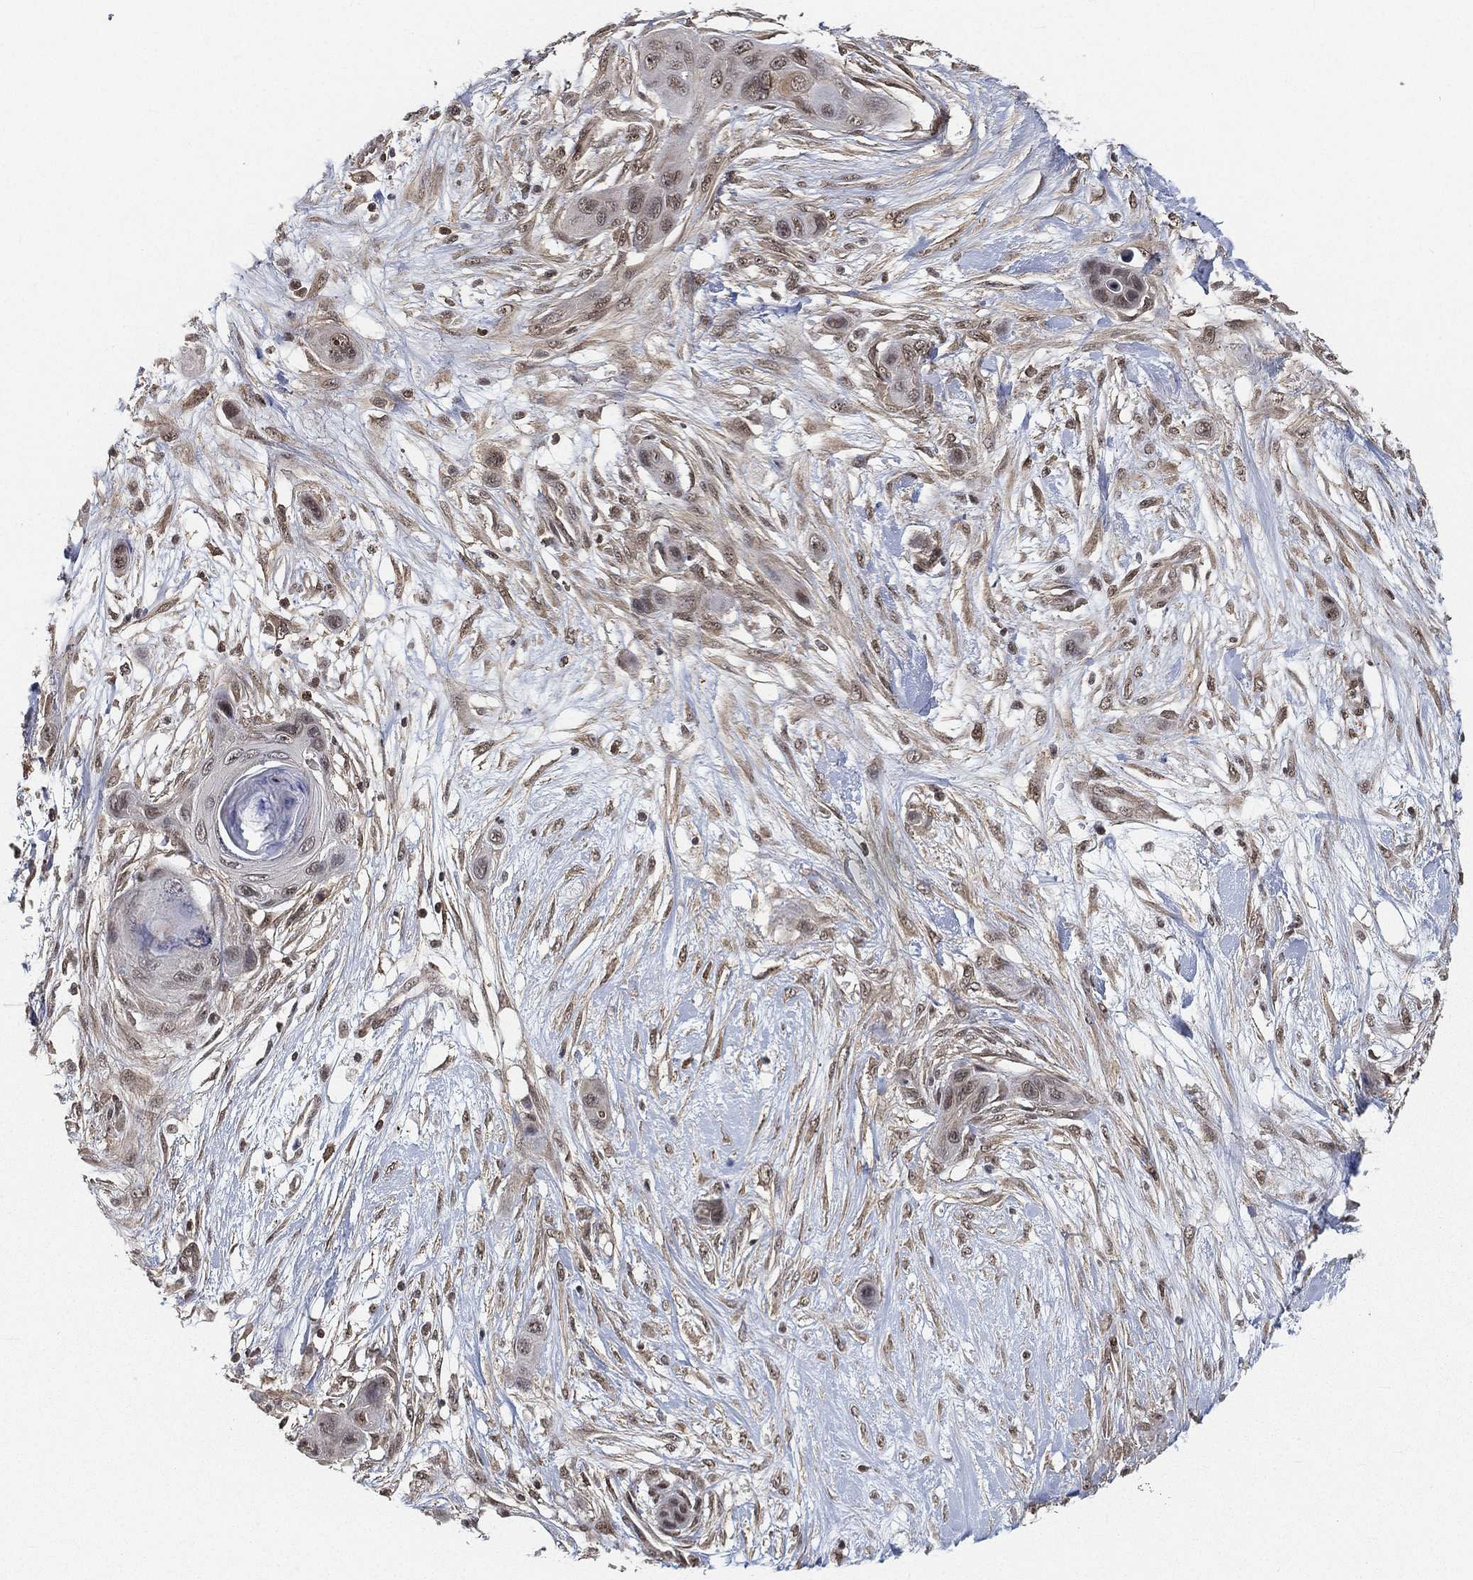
{"staining": {"intensity": "moderate", "quantity": "25%-75%", "location": "nuclear"}, "tissue": "skin cancer", "cell_type": "Tumor cells", "image_type": "cancer", "snomed": [{"axis": "morphology", "description": "Squamous cell carcinoma, NOS"}, {"axis": "topography", "description": "Skin"}], "caption": "DAB immunohistochemical staining of human skin cancer demonstrates moderate nuclear protein expression in about 25%-75% of tumor cells. (brown staining indicates protein expression, while blue staining denotes nuclei).", "gene": "RSRC2", "patient": {"sex": "male", "age": 79}}